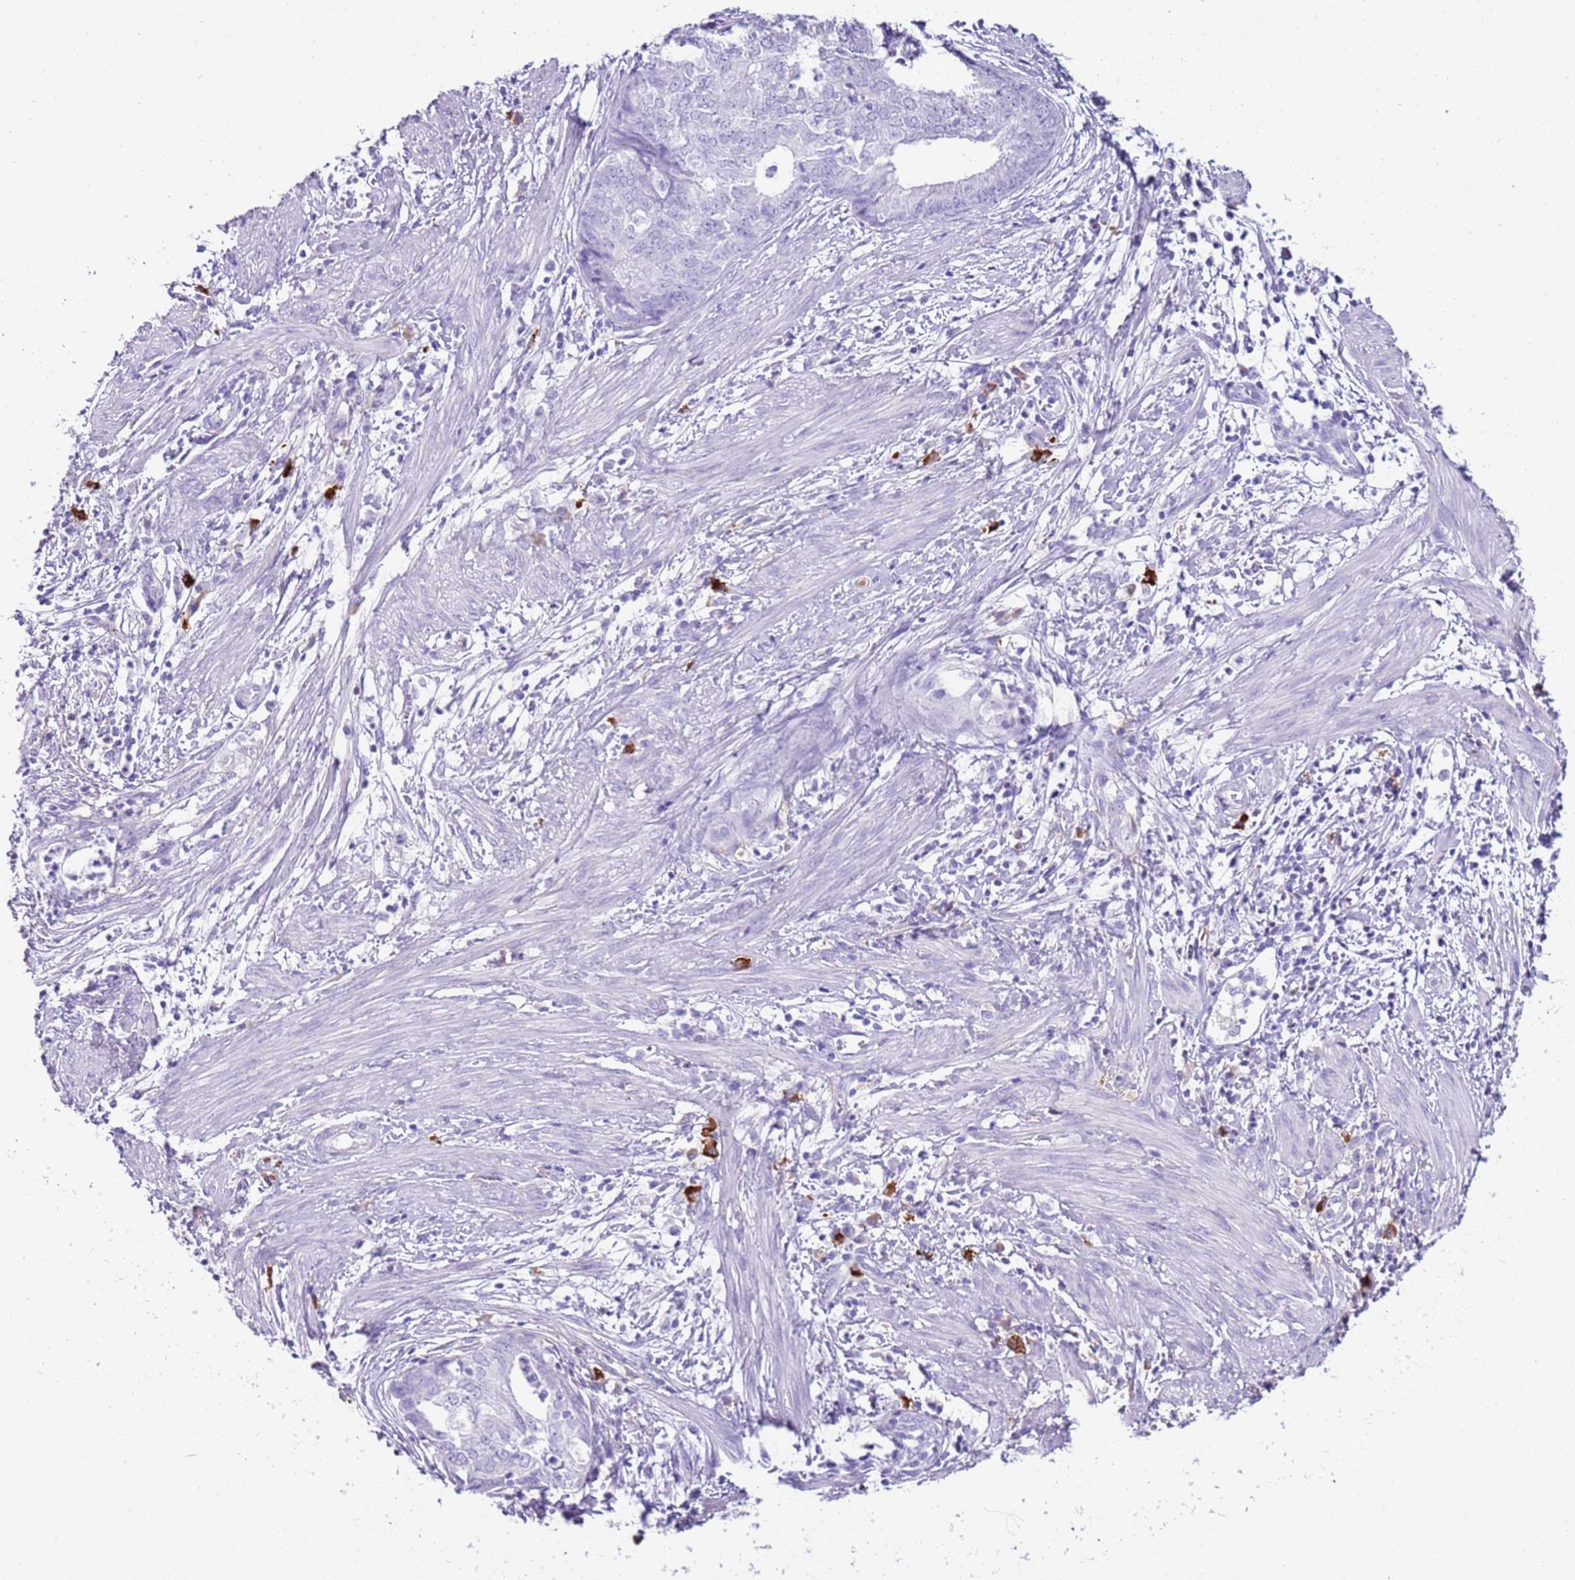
{"staining": {"intensity": "negative", "quantity": "none", "location": "none"}, "tissue": "endometrial cancer", "cell_type": "Tumor cells", "image_type": "cancer", "snomed": [{"axis": "morphology", "description": "Adenocarcinoma, NOS"}, {"axis": "topography", "description": "Endometrium"}], "caption": "Tumor cells are negative for brown protein staining in endometrial cancer (adenocarcinoma).", "gene": "IGKV3D-11", "patient": {"sex": "female", "age": 68}}